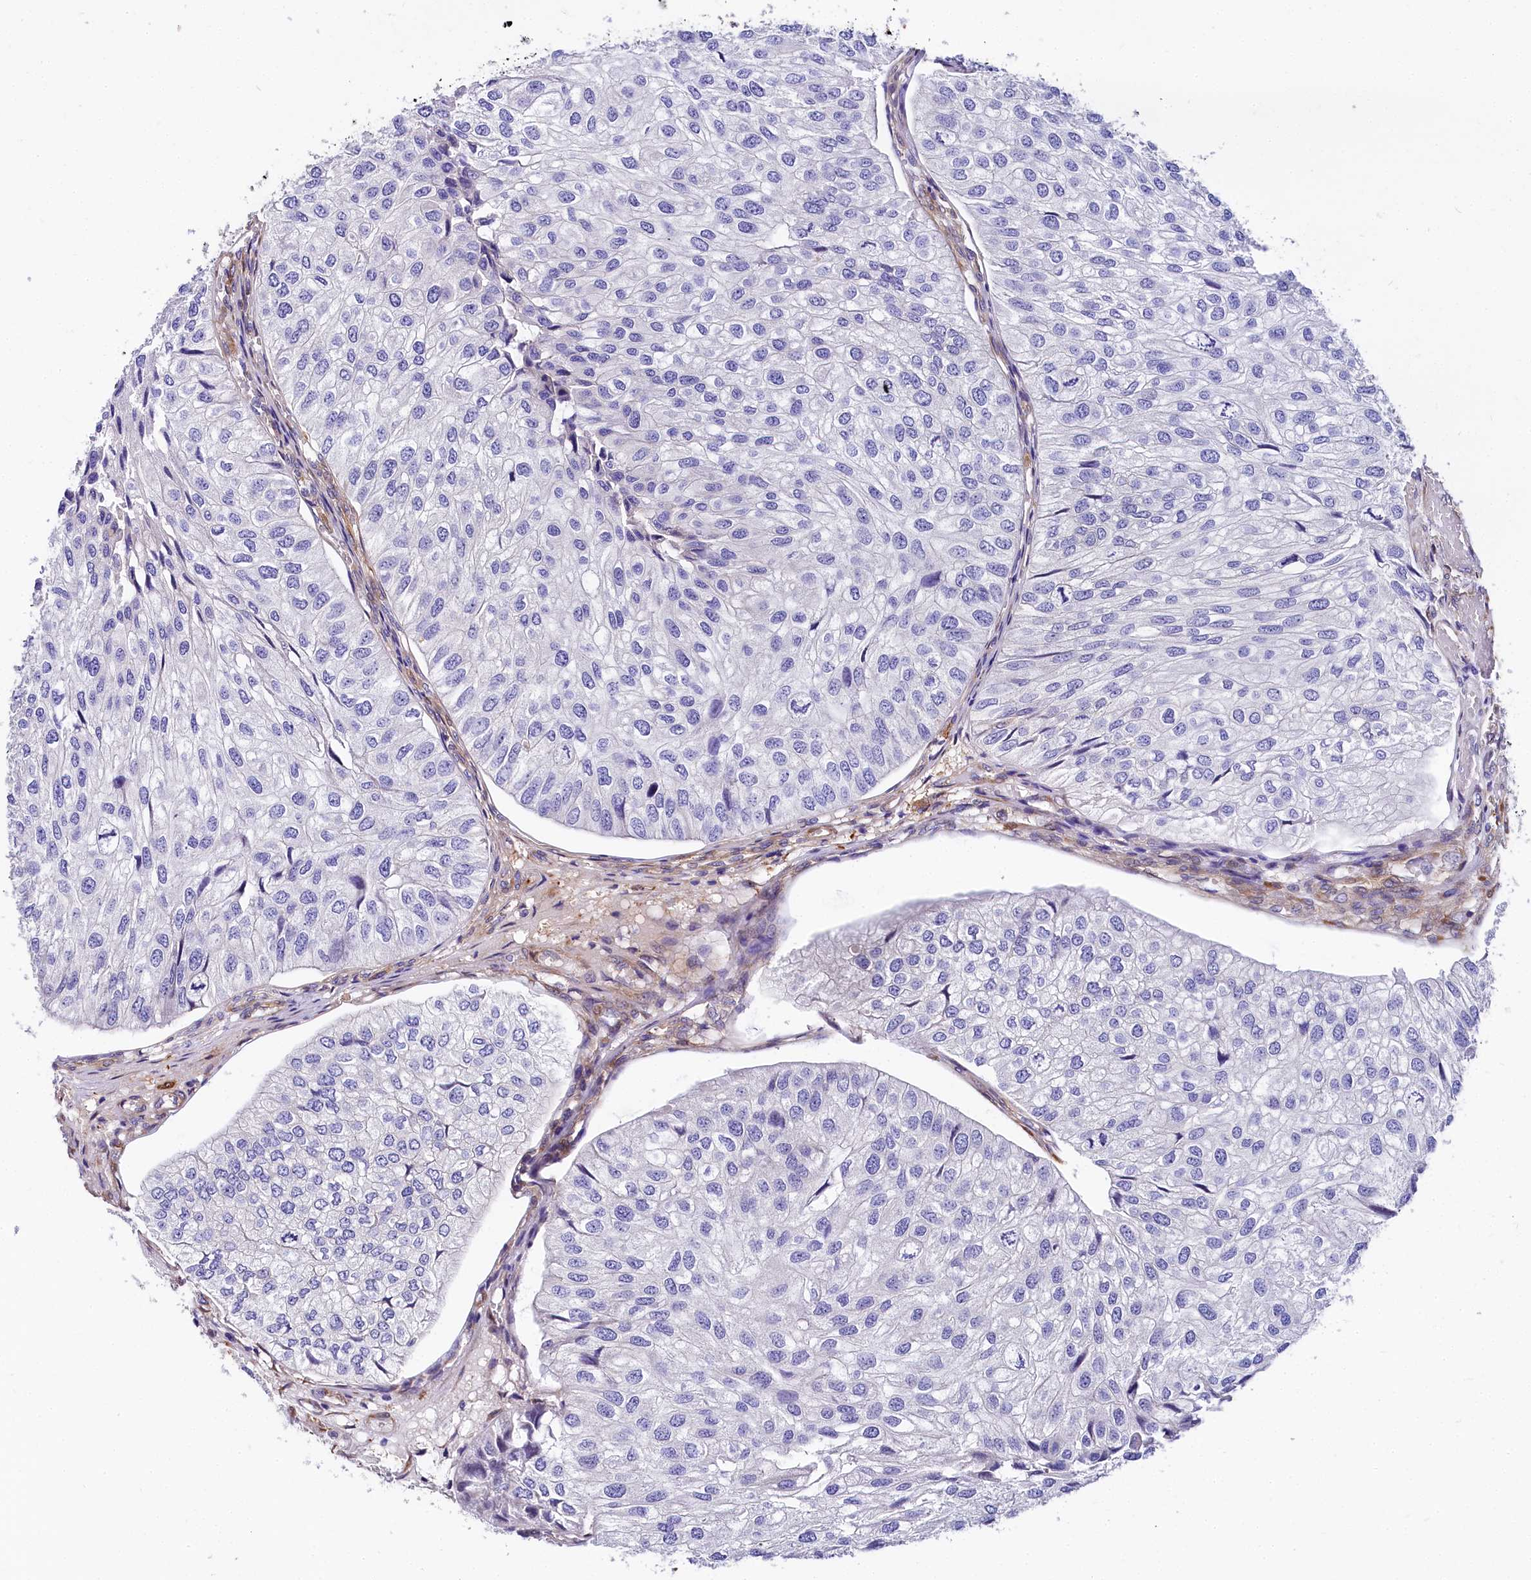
{"staining": {"intensity": "negative", "quantity": "none", "location": "none"}, "tissue": "urothelial cancer", "cell_type": "Tumor cells", "image_type": "cancer", "snomed": [{"axis": "morphology", "description": "Urothelial carcinoma, Low grade"}, {"axis": "topography", "description": "Urinary bladder"}], "caption": "Tumor cells show no significant protein positivity in low-grade urothelial carcinoma. (Stains: DAB (3,3'-diaminobenzidine) IHC with hematoxylin counter stain, Microscopy: brightfield microscopy at high magnification).", "gene": "FCHSD2", "patient": {"sex": "female", "age": 89}}